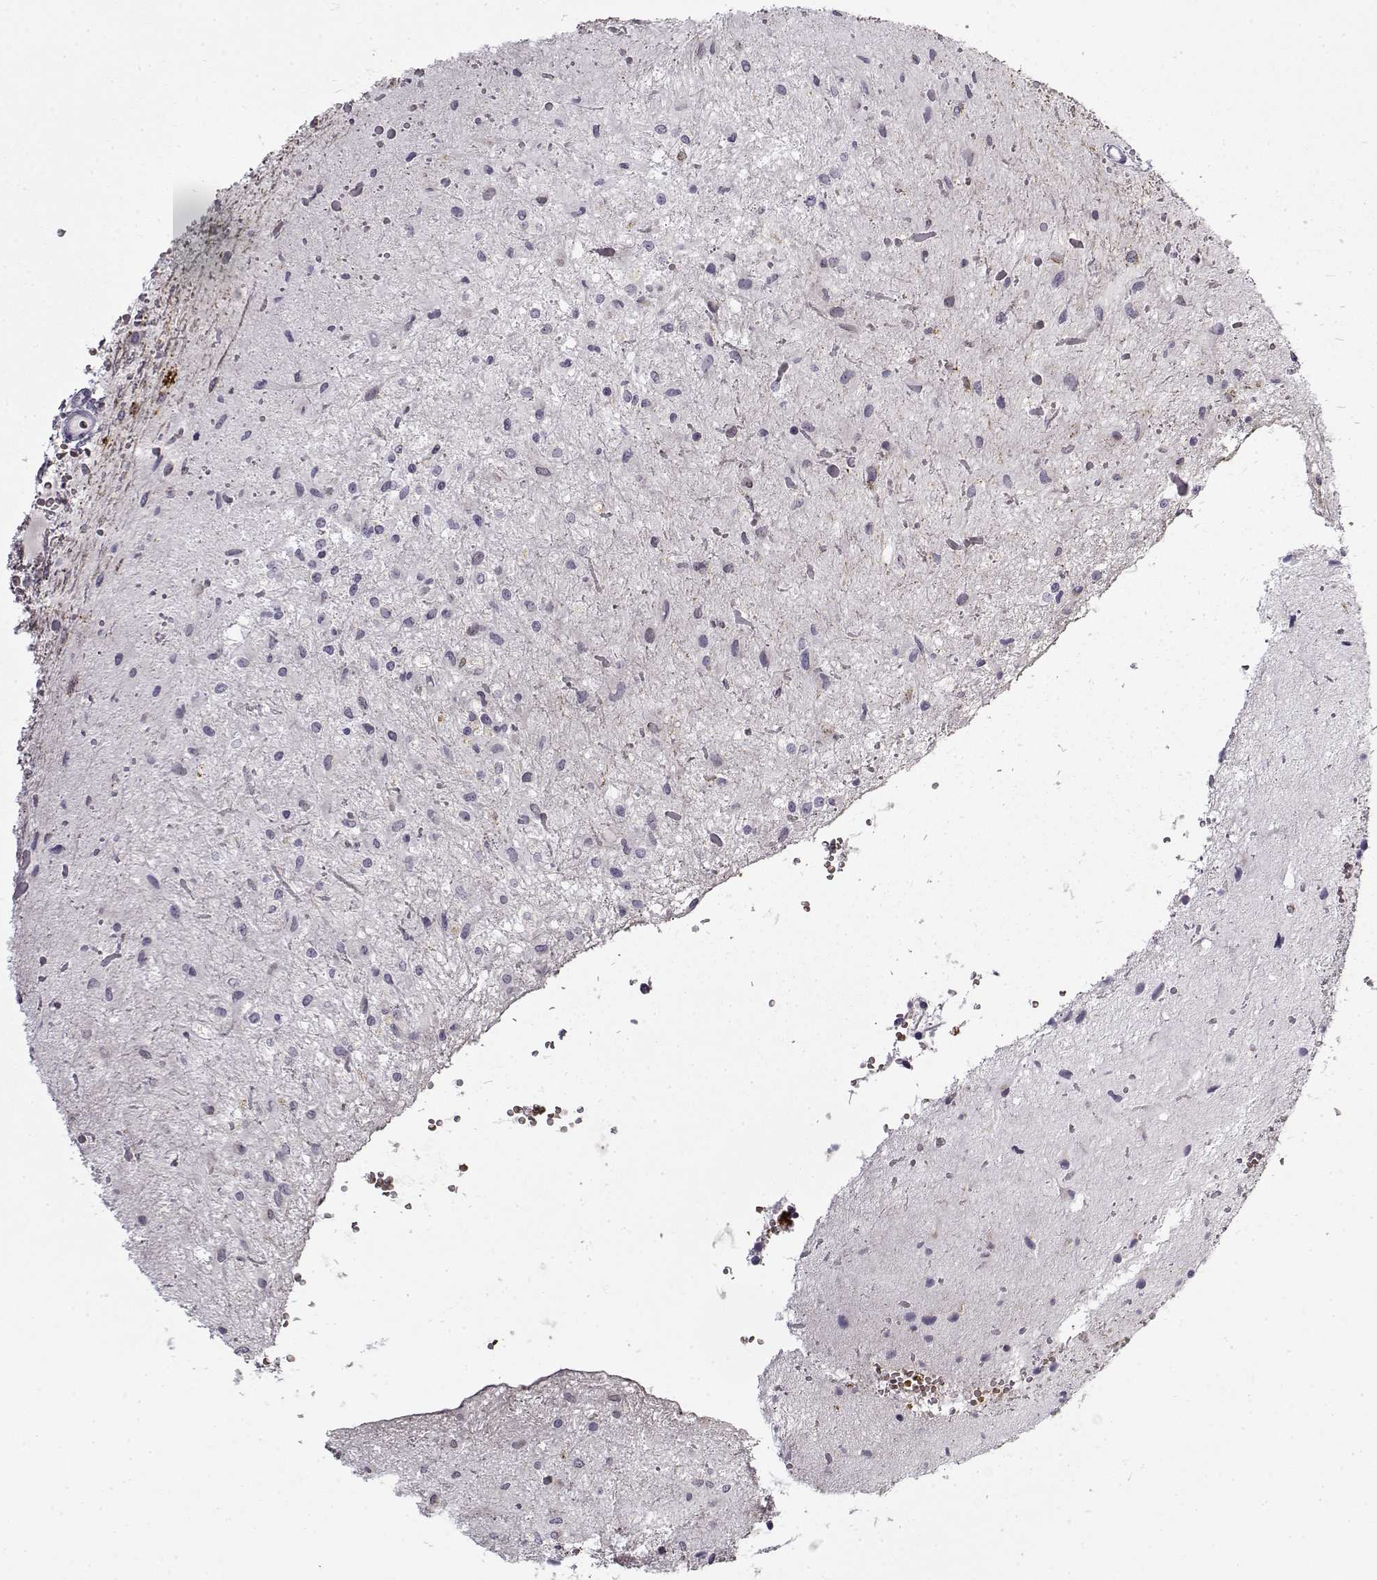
{"staining": {"intensity": "negative", "quantity": "none", "location": "none"}, "tissue": "glioma", "cell_type": "Tumor cells", "image_type": "cancer", "snomed": [{"axis": "morphology", "description": "Glioma, malignant, Low grade"}, {"axis": "topography", "description": "Cerebellum"}], "caption": "There is no significant positivity in tumor cells of glioma.", "gene": "SNCA", "patient": {"sex": "female", "age": 14}}